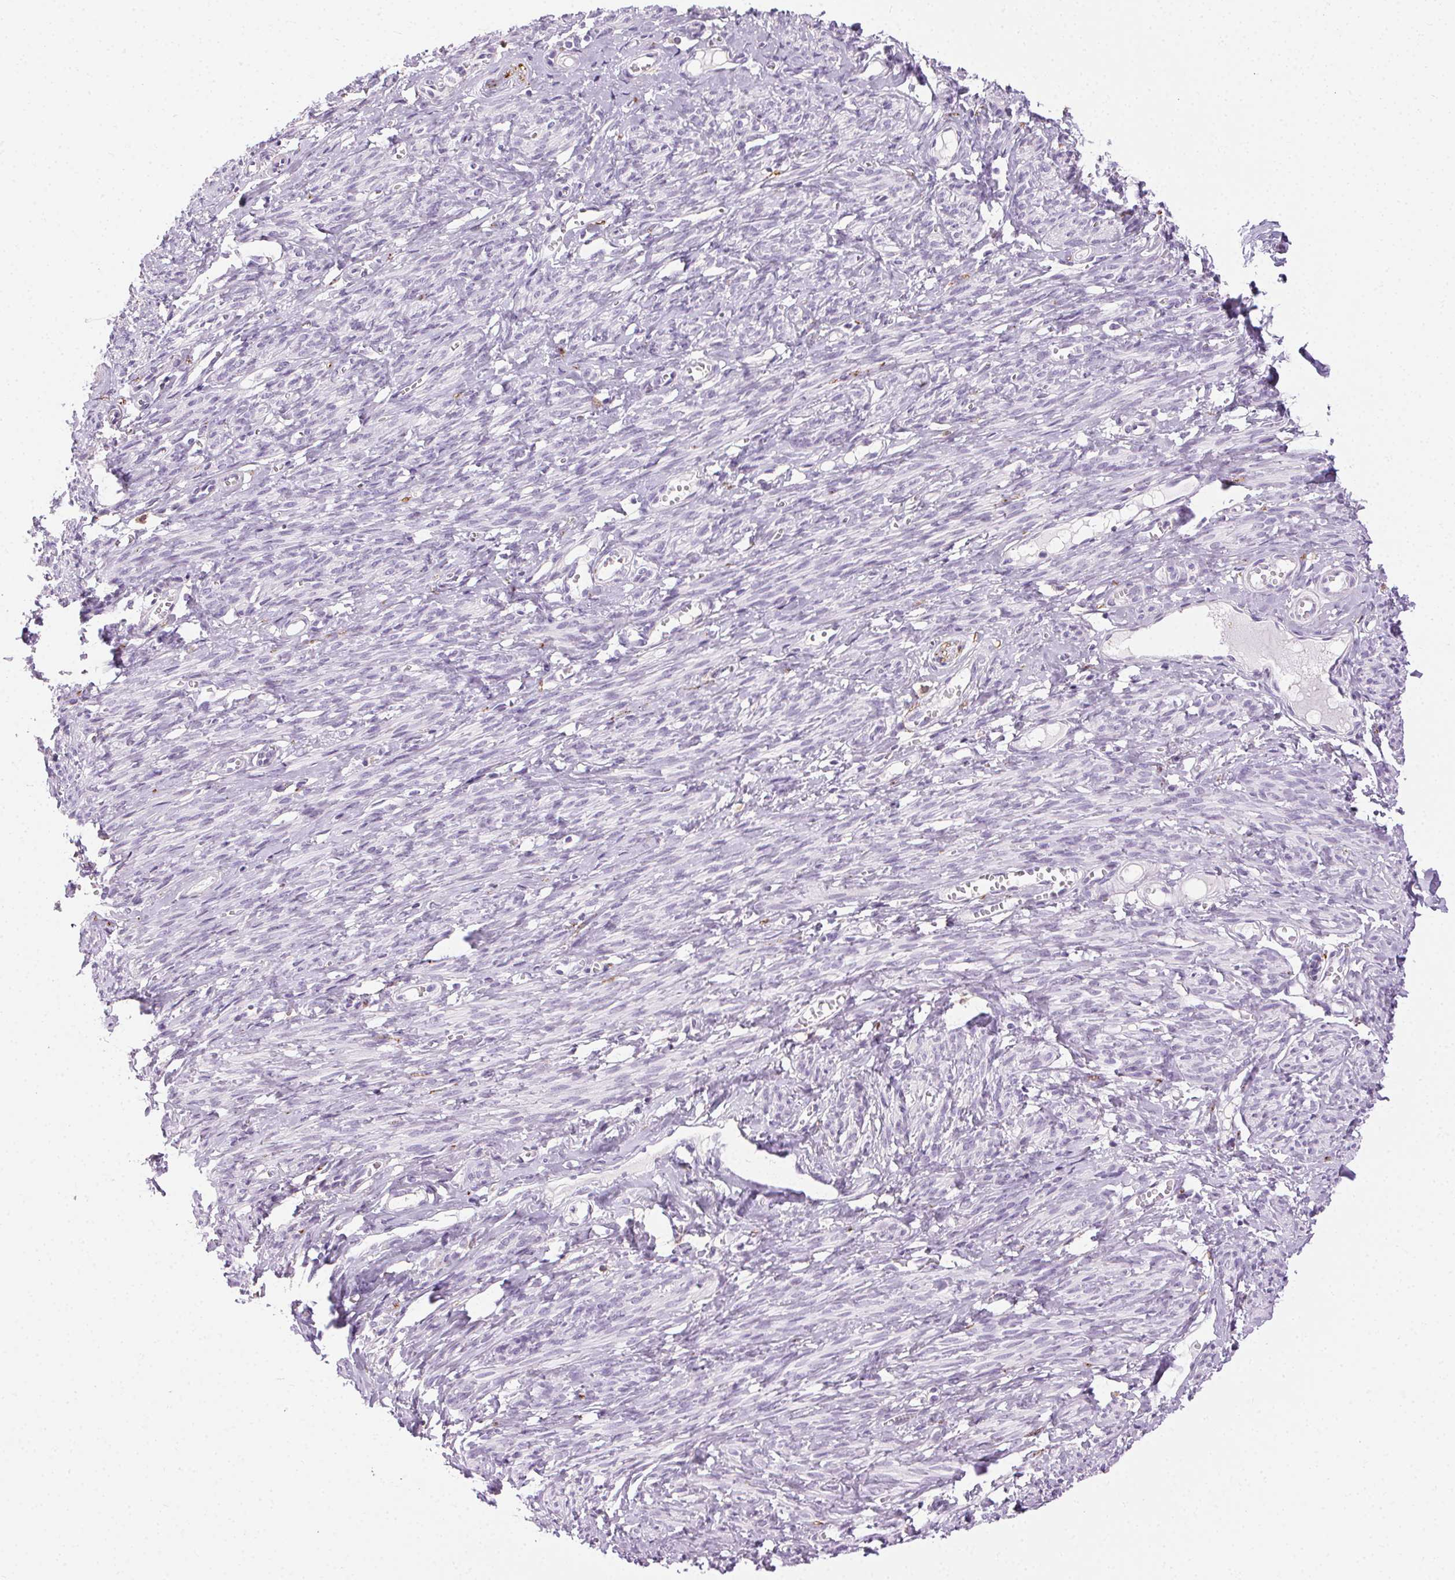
{"staining": {"intensity": "negative", "quantity": "none", "location": "none"}, "tissue": "smooth muscle", "cell_type": "Smooth muscle cells", "image_type": "normal", "snomed": [{"axis": "morphology", "description": "Normal tissue, NOS"}, {"axis": "topography", "description": "Smooth muscle"}], "caption": "Image shows no protein expression in smooth muscle cells of benign smooth muscle. (DAB IHC visualized using brightfield microscopy, high magnification).", "gene": "CADPS", "patient": {"sex": "female", "age": 65}}